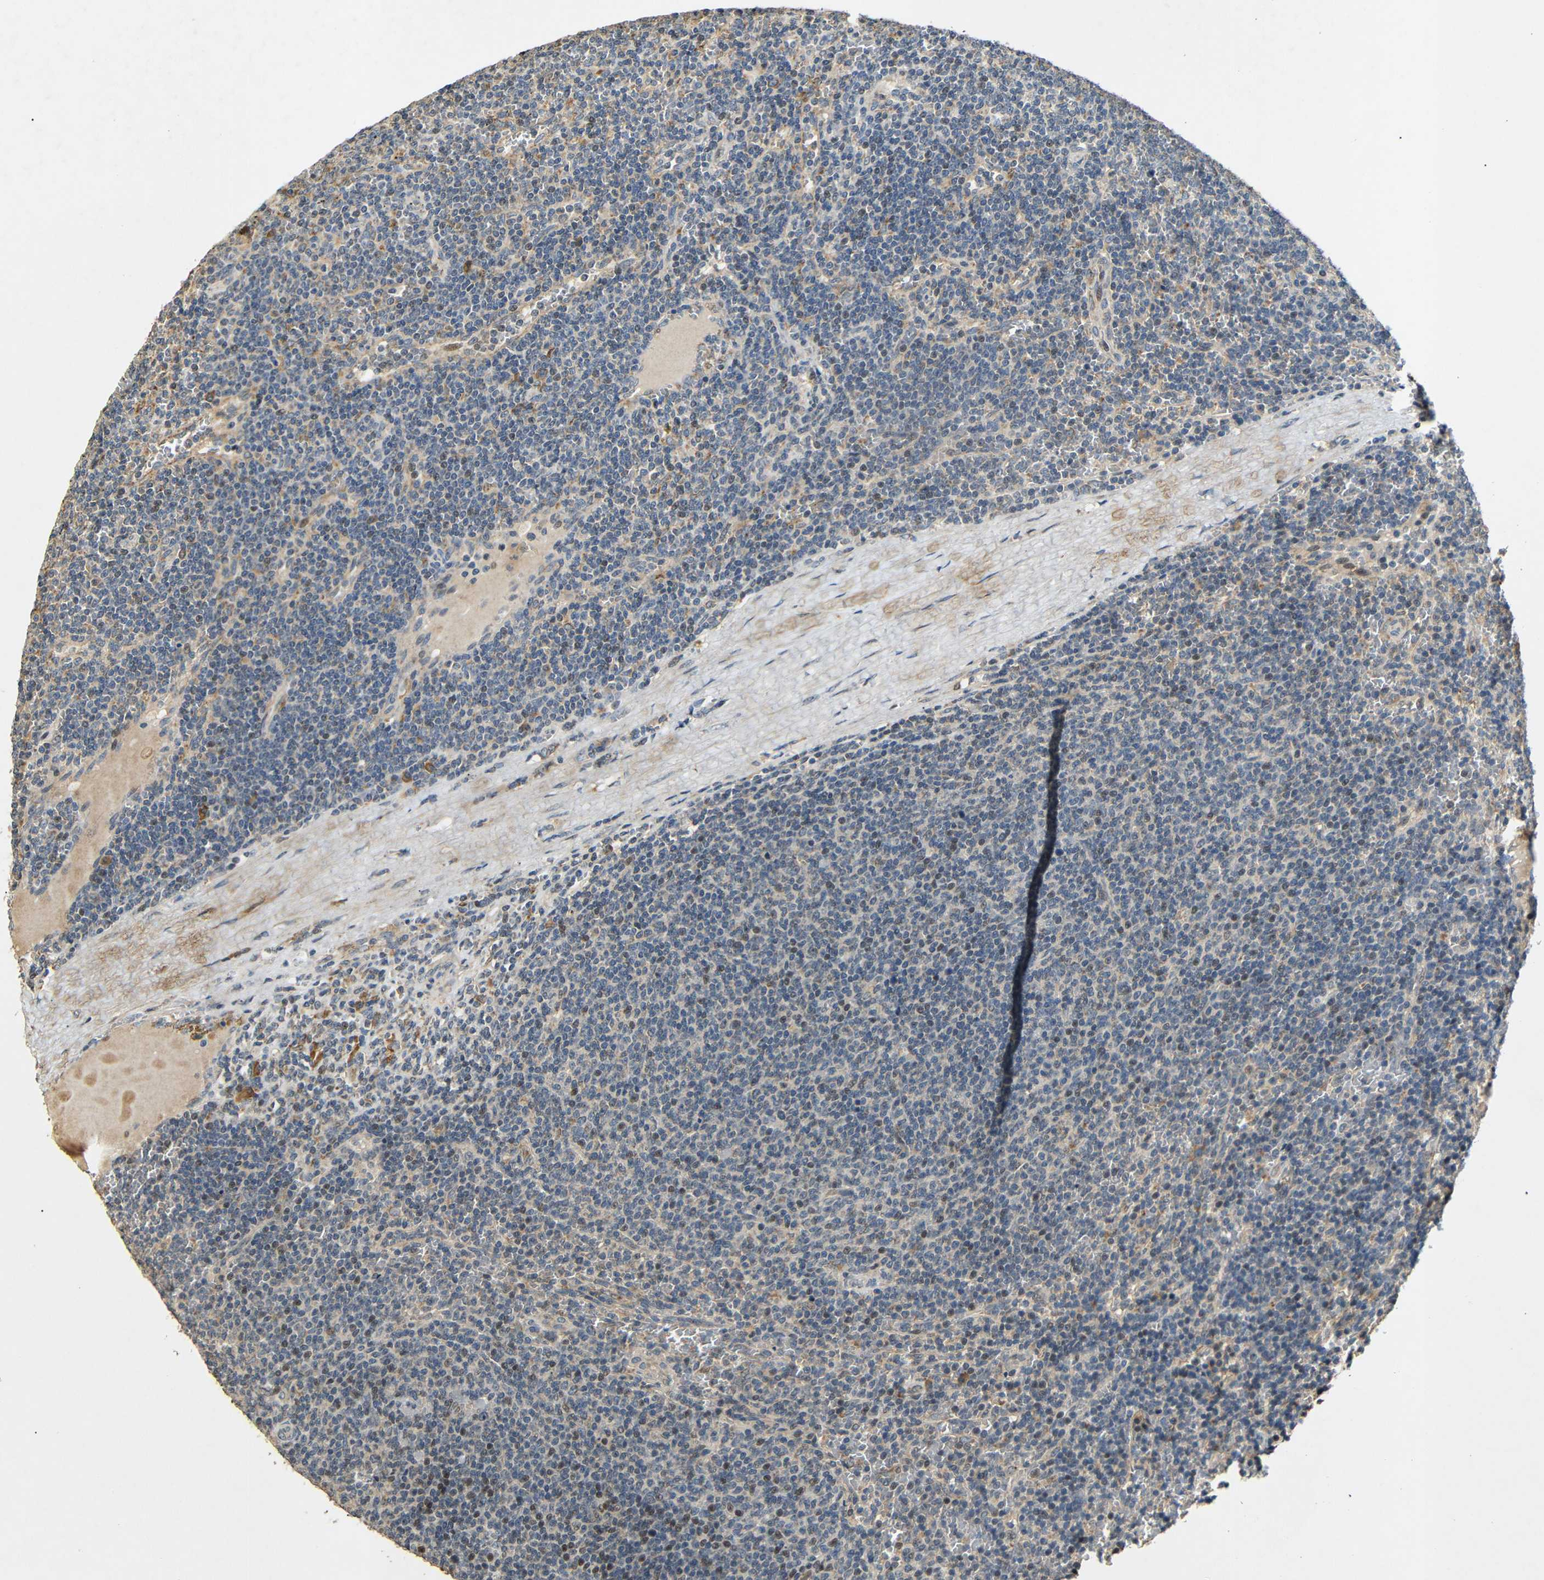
{"staining": {"intensity": "weak", "quantity": "25%-75%", "location": "cytoplasmic/membranous,nuclear"}, "tissue": "lymphoma", "cell_type": "Tumor cells", "image_type": "cancer", "snomed": [{"axis": "morphology", "description": "Malignant lymphoma, non-Hodgkin's type, Low grade"}, {"axis": "topography", "description": "Spleen"}], "caption": "Immunohistochemistry (DAB (3,3'-diaminobenzidine)) staining of human lymphoma demonstrates weak cytoplasmic/membranous and nuclear protein positivity in about 25%-75% of tumor cells. (brown staining indicates protein expression, while blue staining denotes nuclei).", "gene": "KAZALD1", "patient": {"sex": "female", "age": 50}}